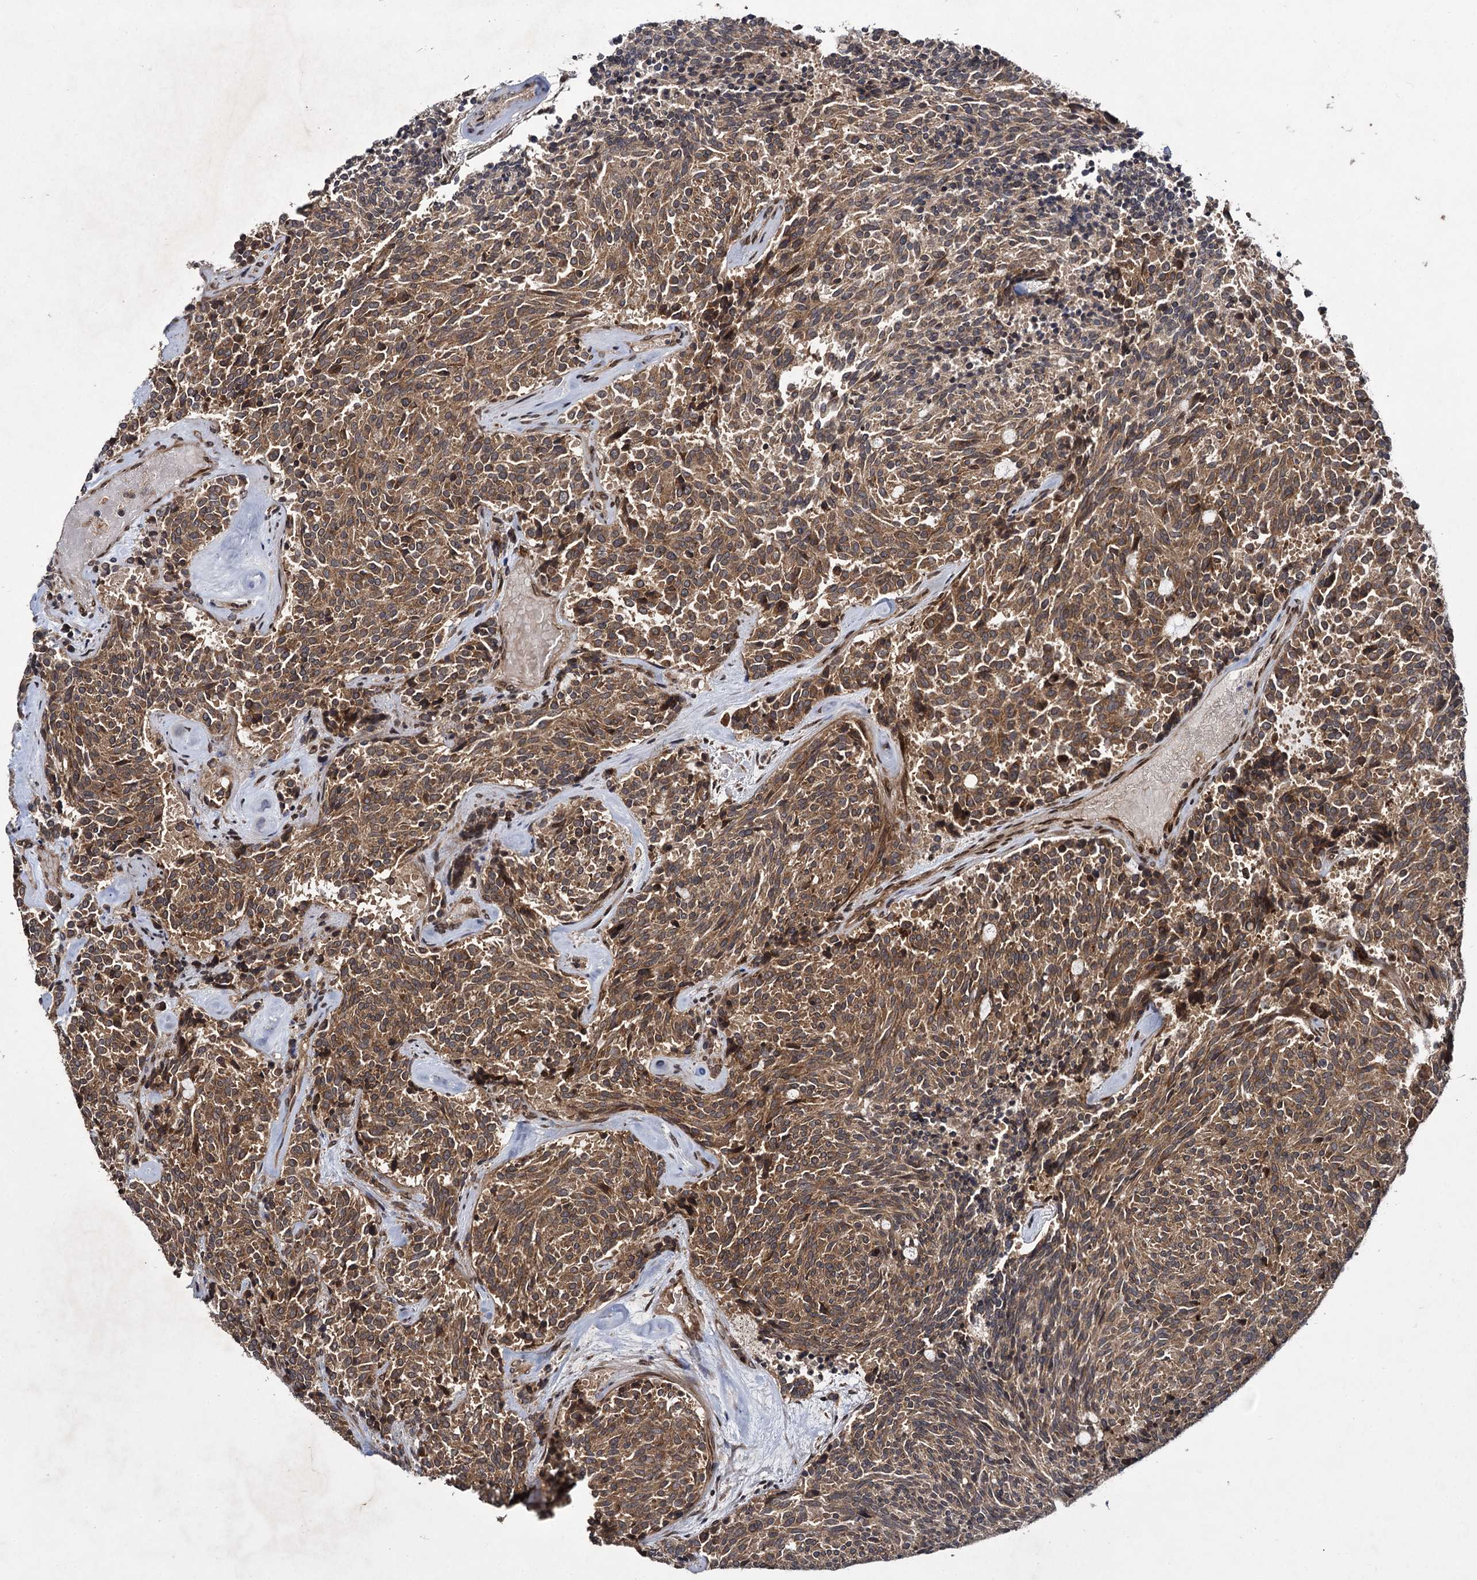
{"staining": {"intensity": "moderate", "quantity": ">75%", "location": "cytoplasmic/membranous"}, "tissue": "carcinoid", "cell_type": "Tumor cells", "image_type": "cancer", "snomed": [{"axis": "morphology", "description": "Carcinoid, malignant, NOS"}, {"axis": "topography", "description": "Pancreas"}], "caption": "Human carcinoid stained with a brown dye demonstrates moderate cytoplasmic/membranous positive staining in about >75% of tumor cells.", "gene": "DCP1B", "patient": {"sex": "female", "age": 54}}